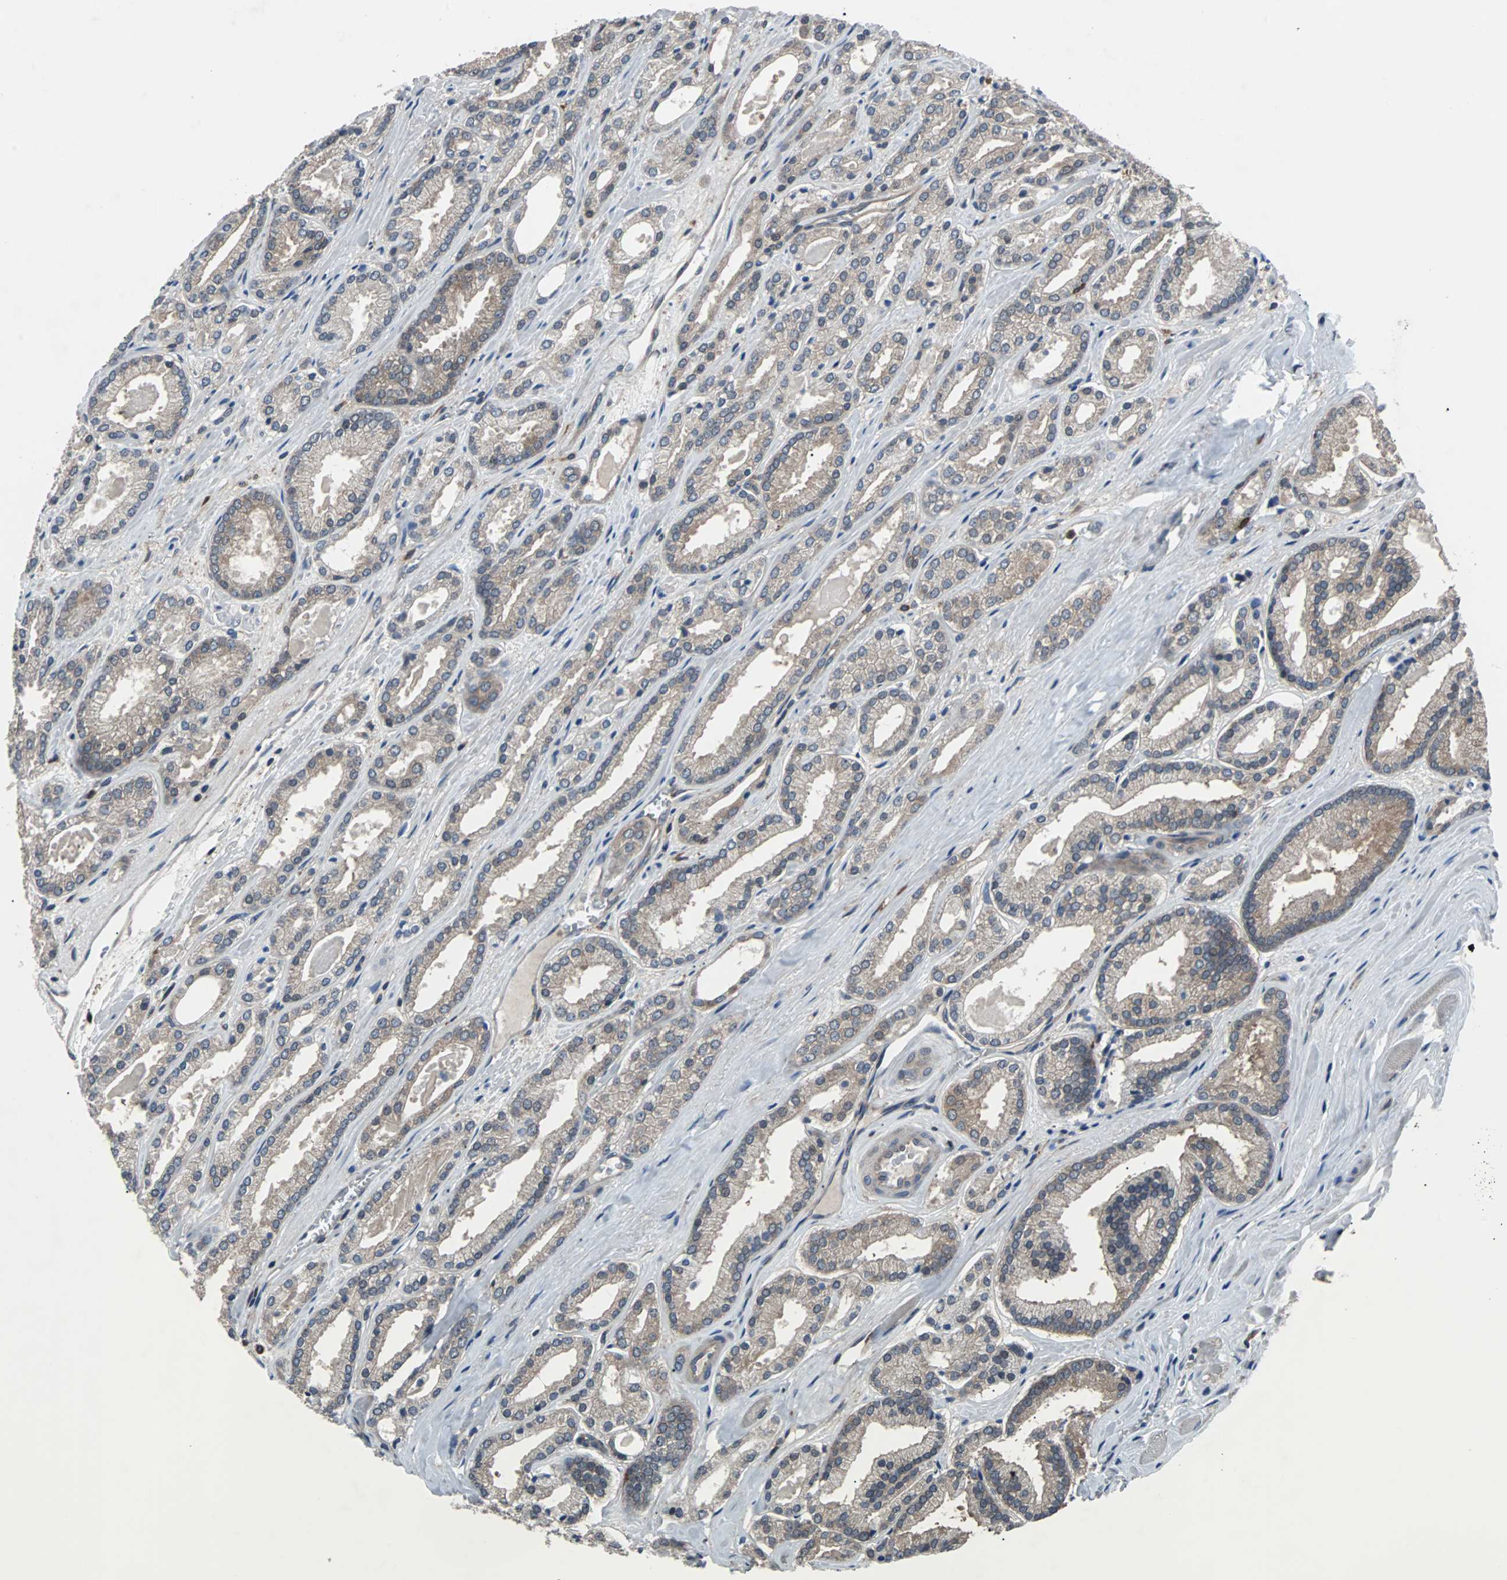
{"staining": {"intensity": "weak", "quantity": ">75%", "location": "cytoplasmic/membranous"}, "tissue": "prostate cancer", "cell_type": "Tumor cells", "image_type": "cancer", "snomed": [{"axis": "morphology", "description": "Adenocarcinoma, Low grade"}, {"axis": "topography", "description": "Prostate"}], "caption": "Protein analysis of prostate cancer tissue demonstrates weak cytoplasmic/membranous expression in about >75% of tumor cells.", "gene": "PAK1", "patient": {"sex": "male", "age": 59}}